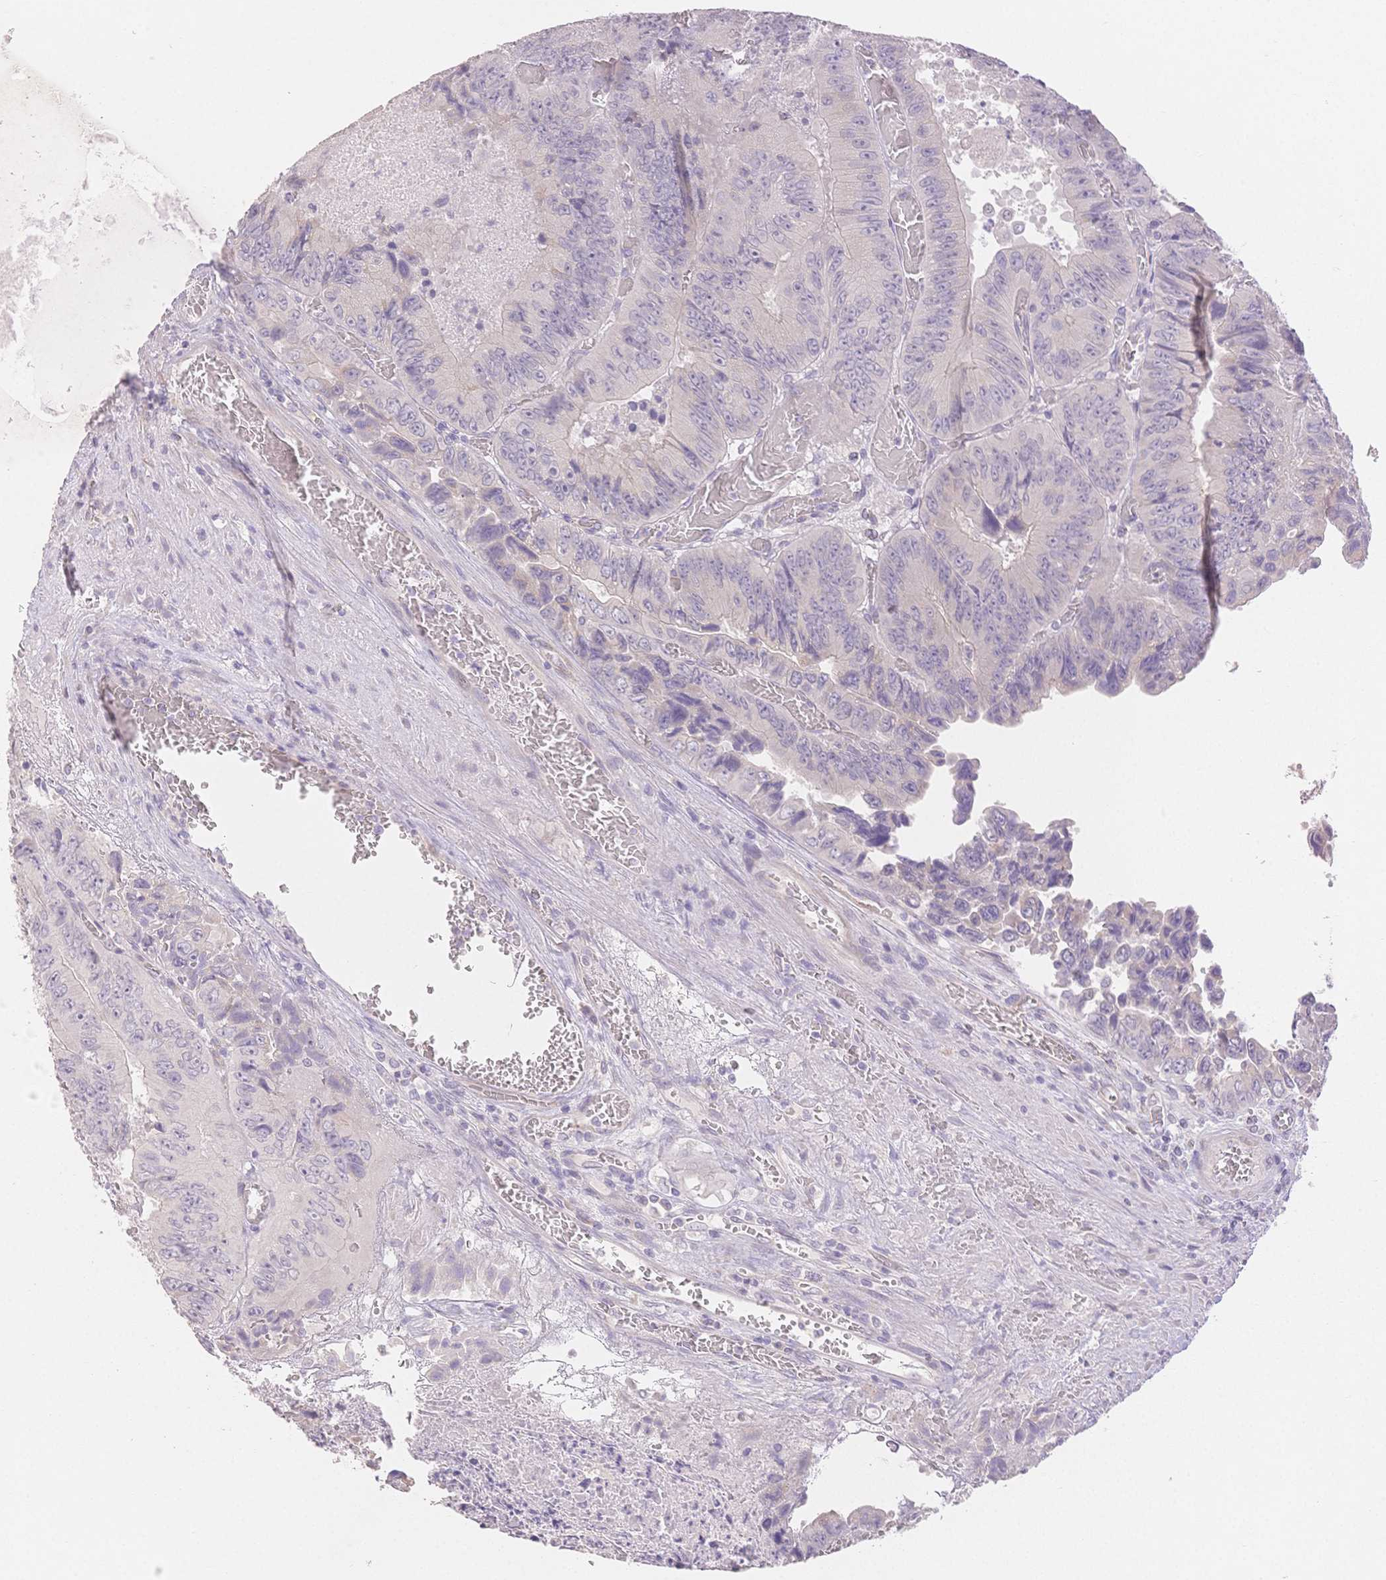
{"staining": {"intensity": "negative", "quantity": "none", "location": "none"}, "tissue": "colorectal cancer", "cell_type": "Tumor cells", "image_type": "cancer", "snomed": [{"axis": "morphology", "description": "Adenocarcinoma, NOS"}, {"axis": "topography", "description": "Colon"}], "caption": "DAB immunohistochemical staining of colorectal adenocarcinoma displays no significant staining in tumor cells. (DAB (3,3'-diaminobenzidine) IHC visualized using brightfield microscopy, high magnification).", "gene": "SUV39H2", "patient": {"sex": "female", "age": 84}}